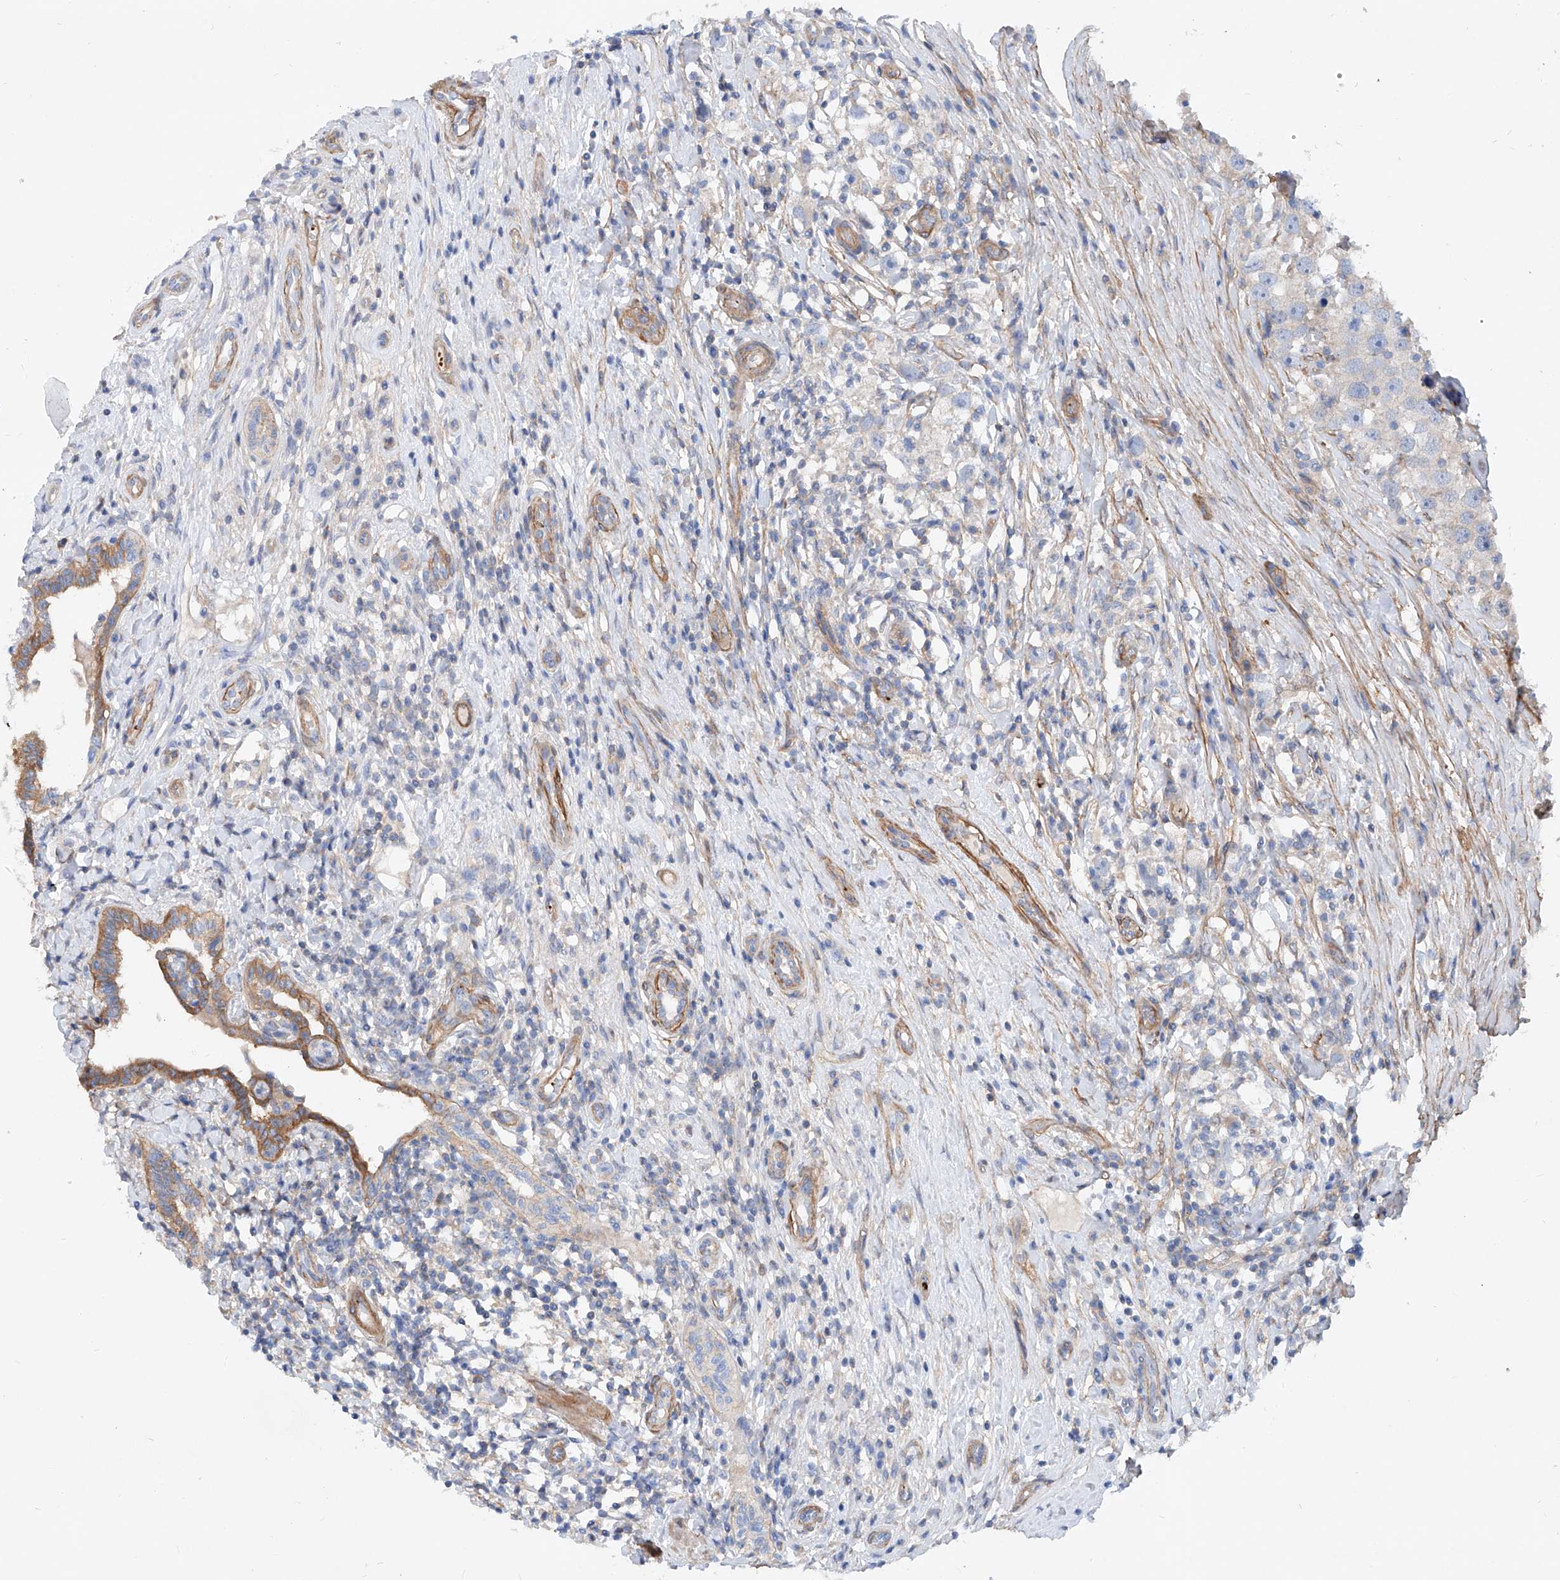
{"staining": {"intensity": "negative", "quantity": "none", "location": "none"}, "tissue": "testis cancer", "cell_type": "Tumor cells", "image_type": "cancer", "snomed": [{"axis": "morphology", "description": "Seminoma, NOS"}, {"axis": "topography", "description": "Testis"}], "caption": "Histopathology image shows no significant protein expression in tumor cells of seminoma (testis). Brightfield microscopy of IHC stained with DAB (3,3'-diaminobenzidine) (brown) and hematoxylin (blue), captured at high magnification.", "gene": "TAS2R60", "patient": {"sex": "male", "age": 49}}